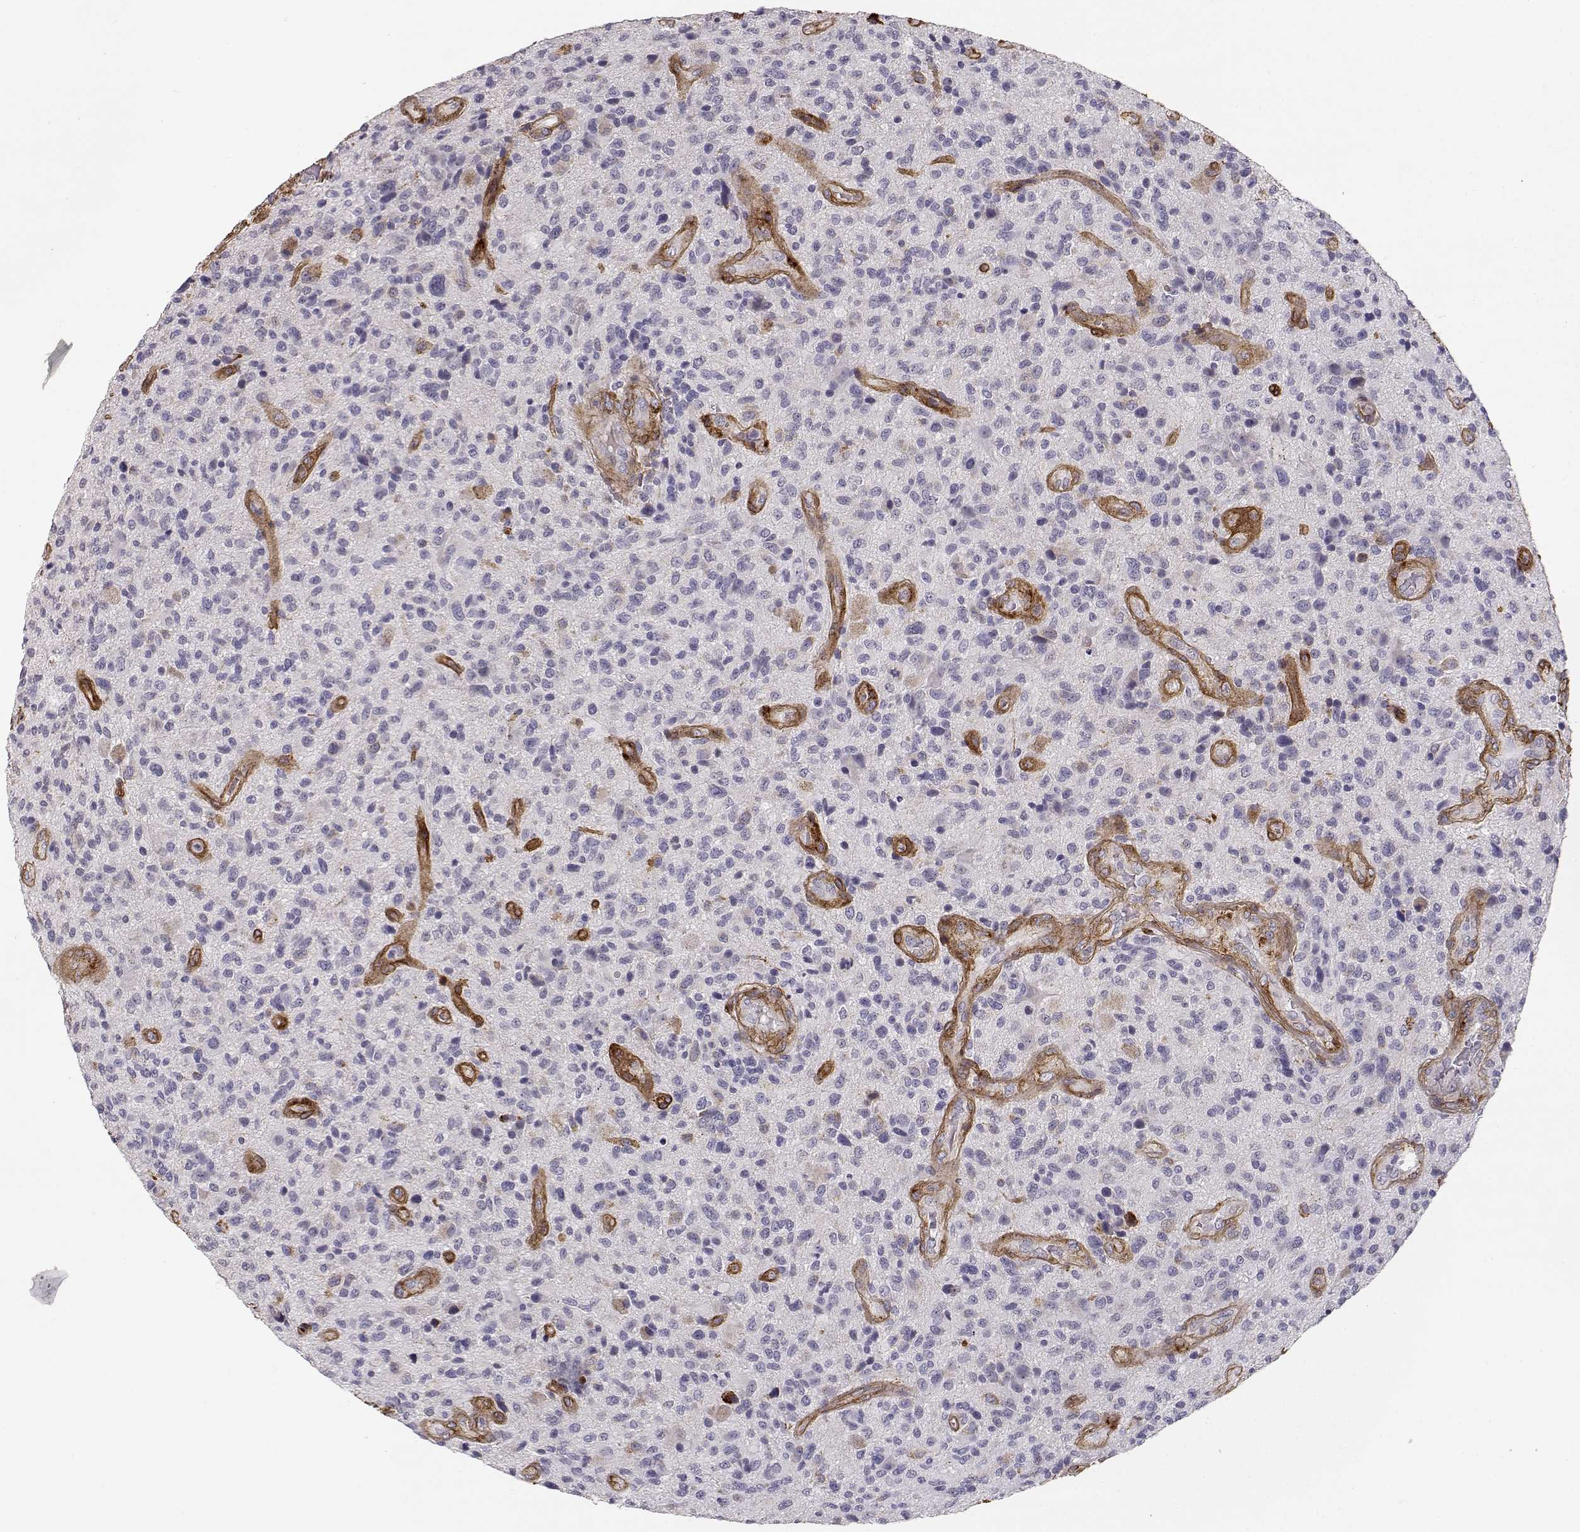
{"staining": {"intensity": "negative", "quantity": "none", "location": "none"}, "tissue": "glioma", "cell_type": "Tumor cells", "image_type": "cancer", "snomed": [{"axis": "morphology", "description": "Glioma, malignant, High grade"}, {"axis": "topography", "description": "Brain"}], "caption": "Glioma was stained to show a protein in brown. There is no significant positivity in tumor cells.", "gene": "LAMC1", "patient": {"sex": "male", "age": 47}}